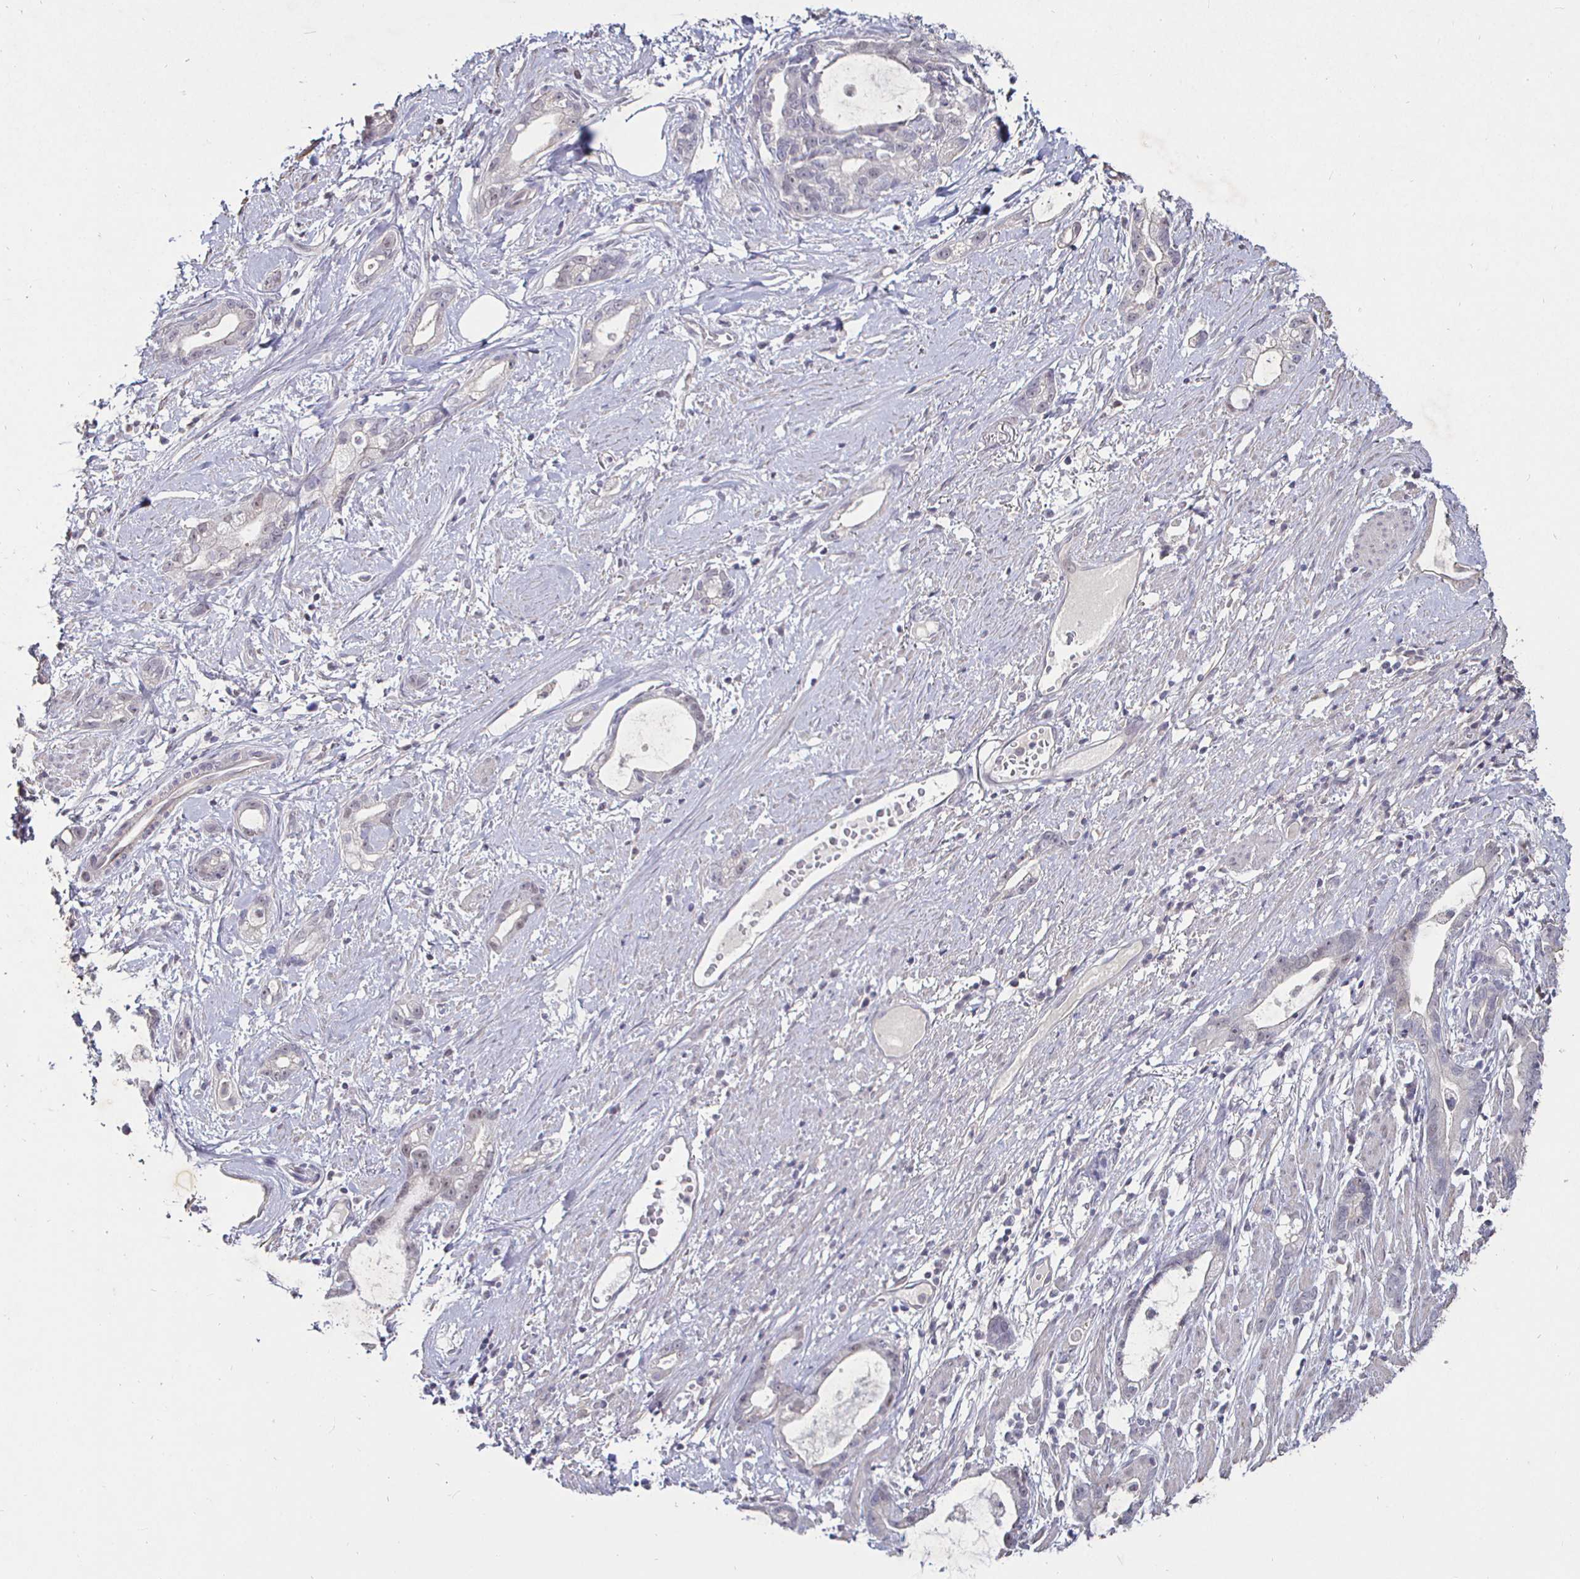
{"staining": {"intensity": "negative", "quantity": "none", "location": "none"}, "tissue": "stomach cancer", "cell_type": "Tumor cells", "image_type": "cancer", "snomed": [{"axis": "morphology", "description": "Adenocarcinoma, NOS"}, {"axis": "topography", "description": "Stomach"}], "caption": "Tumor cells show no significant protein expression in adenocarcinoma (stomach). Brightfield microscopy of immunohistochemistry stained with DAB (brown) and hematoxylin (blue), captured at high magnification.", "gene": "MLH1", "patient": {"sex": "male", "age": 55}}